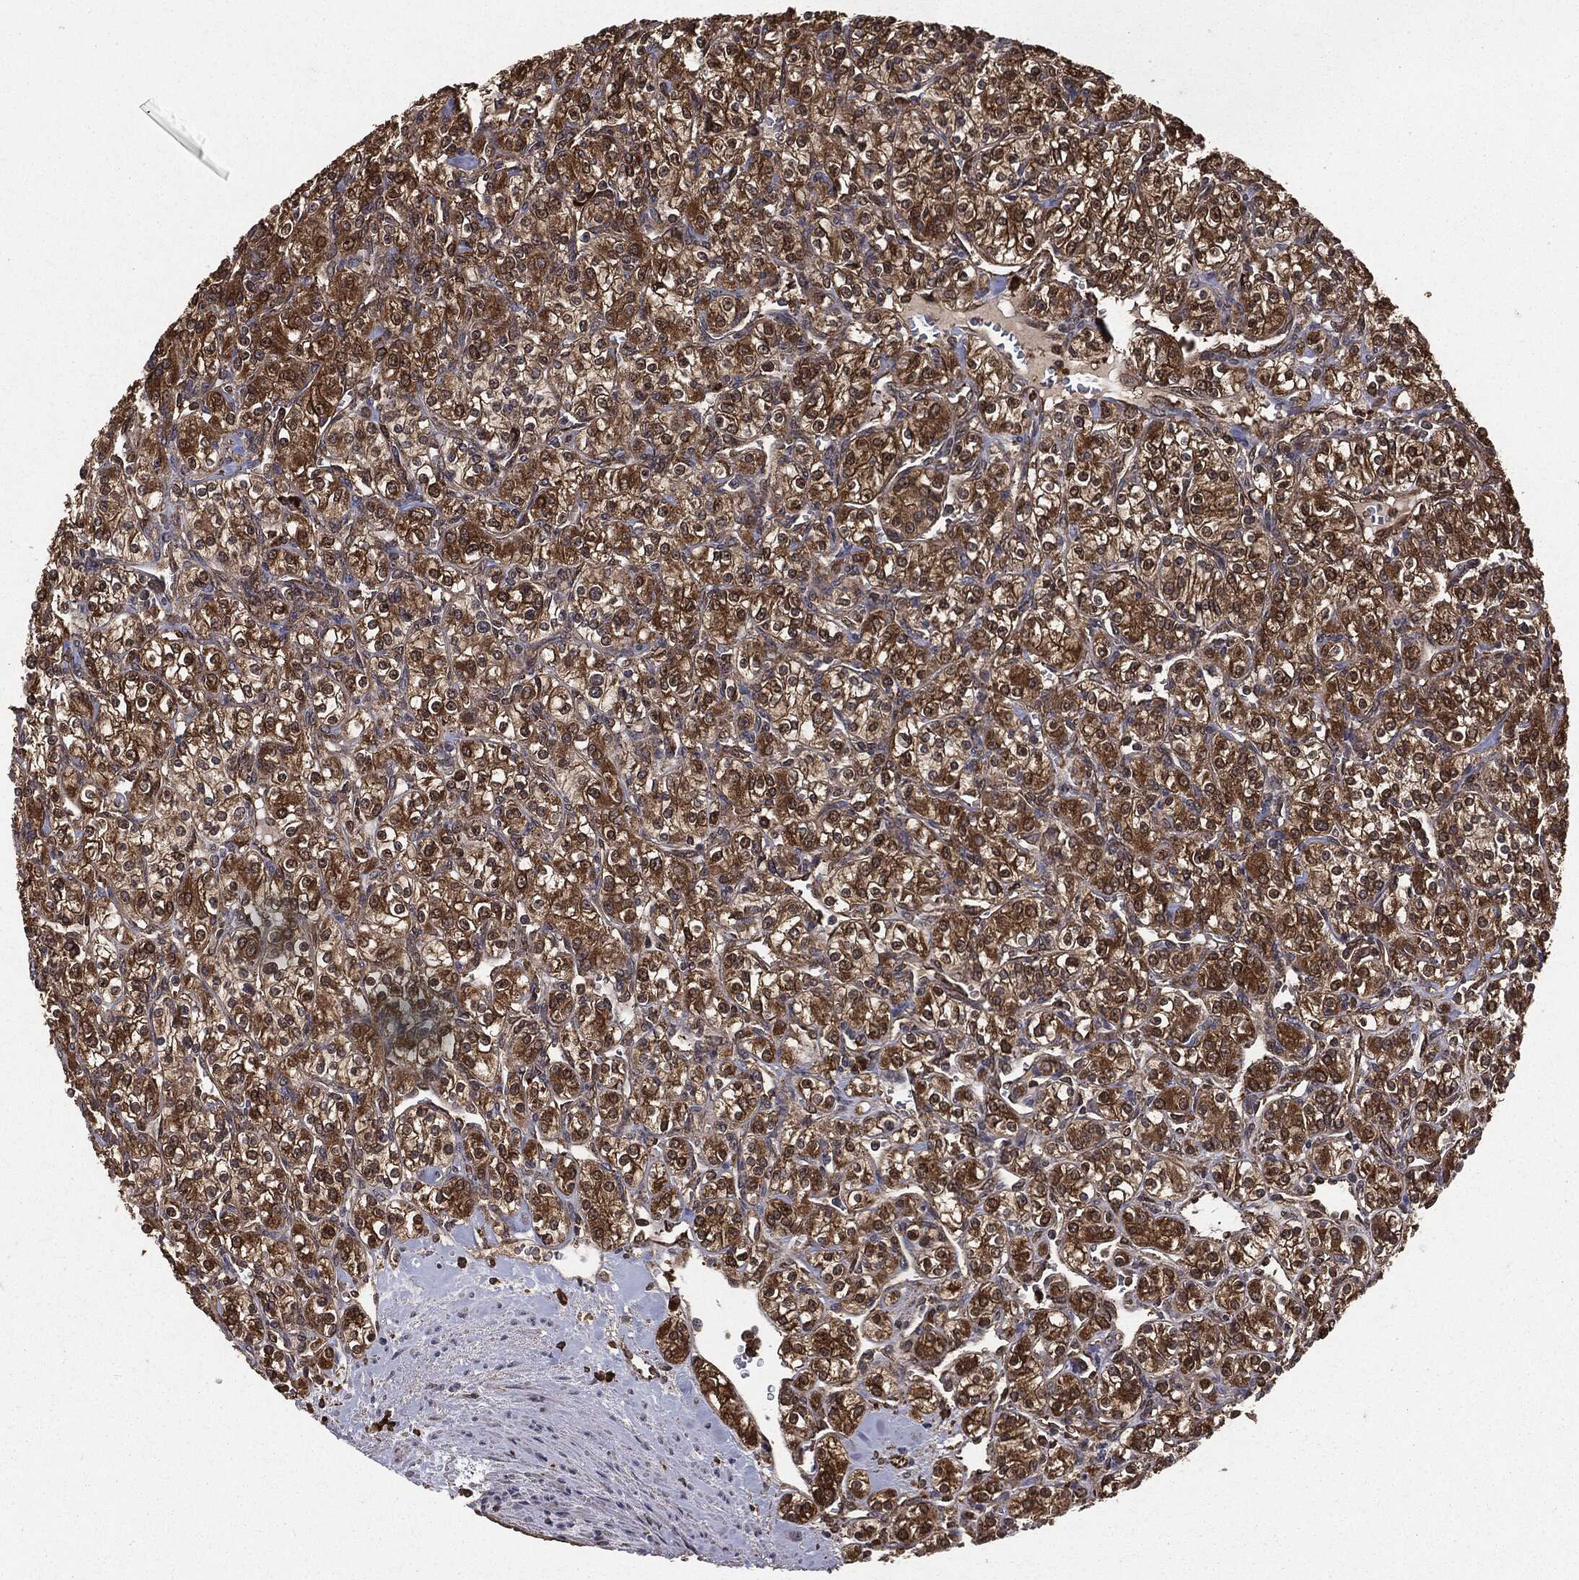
{"staining": {"intensity": "moderate", "quantity": "25%-75%", "location": "cytoplasmic/membranous"}, "tissue": "renal cancer", "cell_type": "Tumor cells", "image_type": "cancer", "snomed": [{"axis": "morphology", "description": "Adenocarcinoma, NOS"}, {"axis": "topography", "description": "Kidney"}], "caption": "This is an image of immunohistochemistry staining of renal adenocarcinoma, which shows moderate positivity in the cytoplasmic/membranous of tumor cells.", "gene": "NME1", "patient": {"sex": "male", "age": 77}}